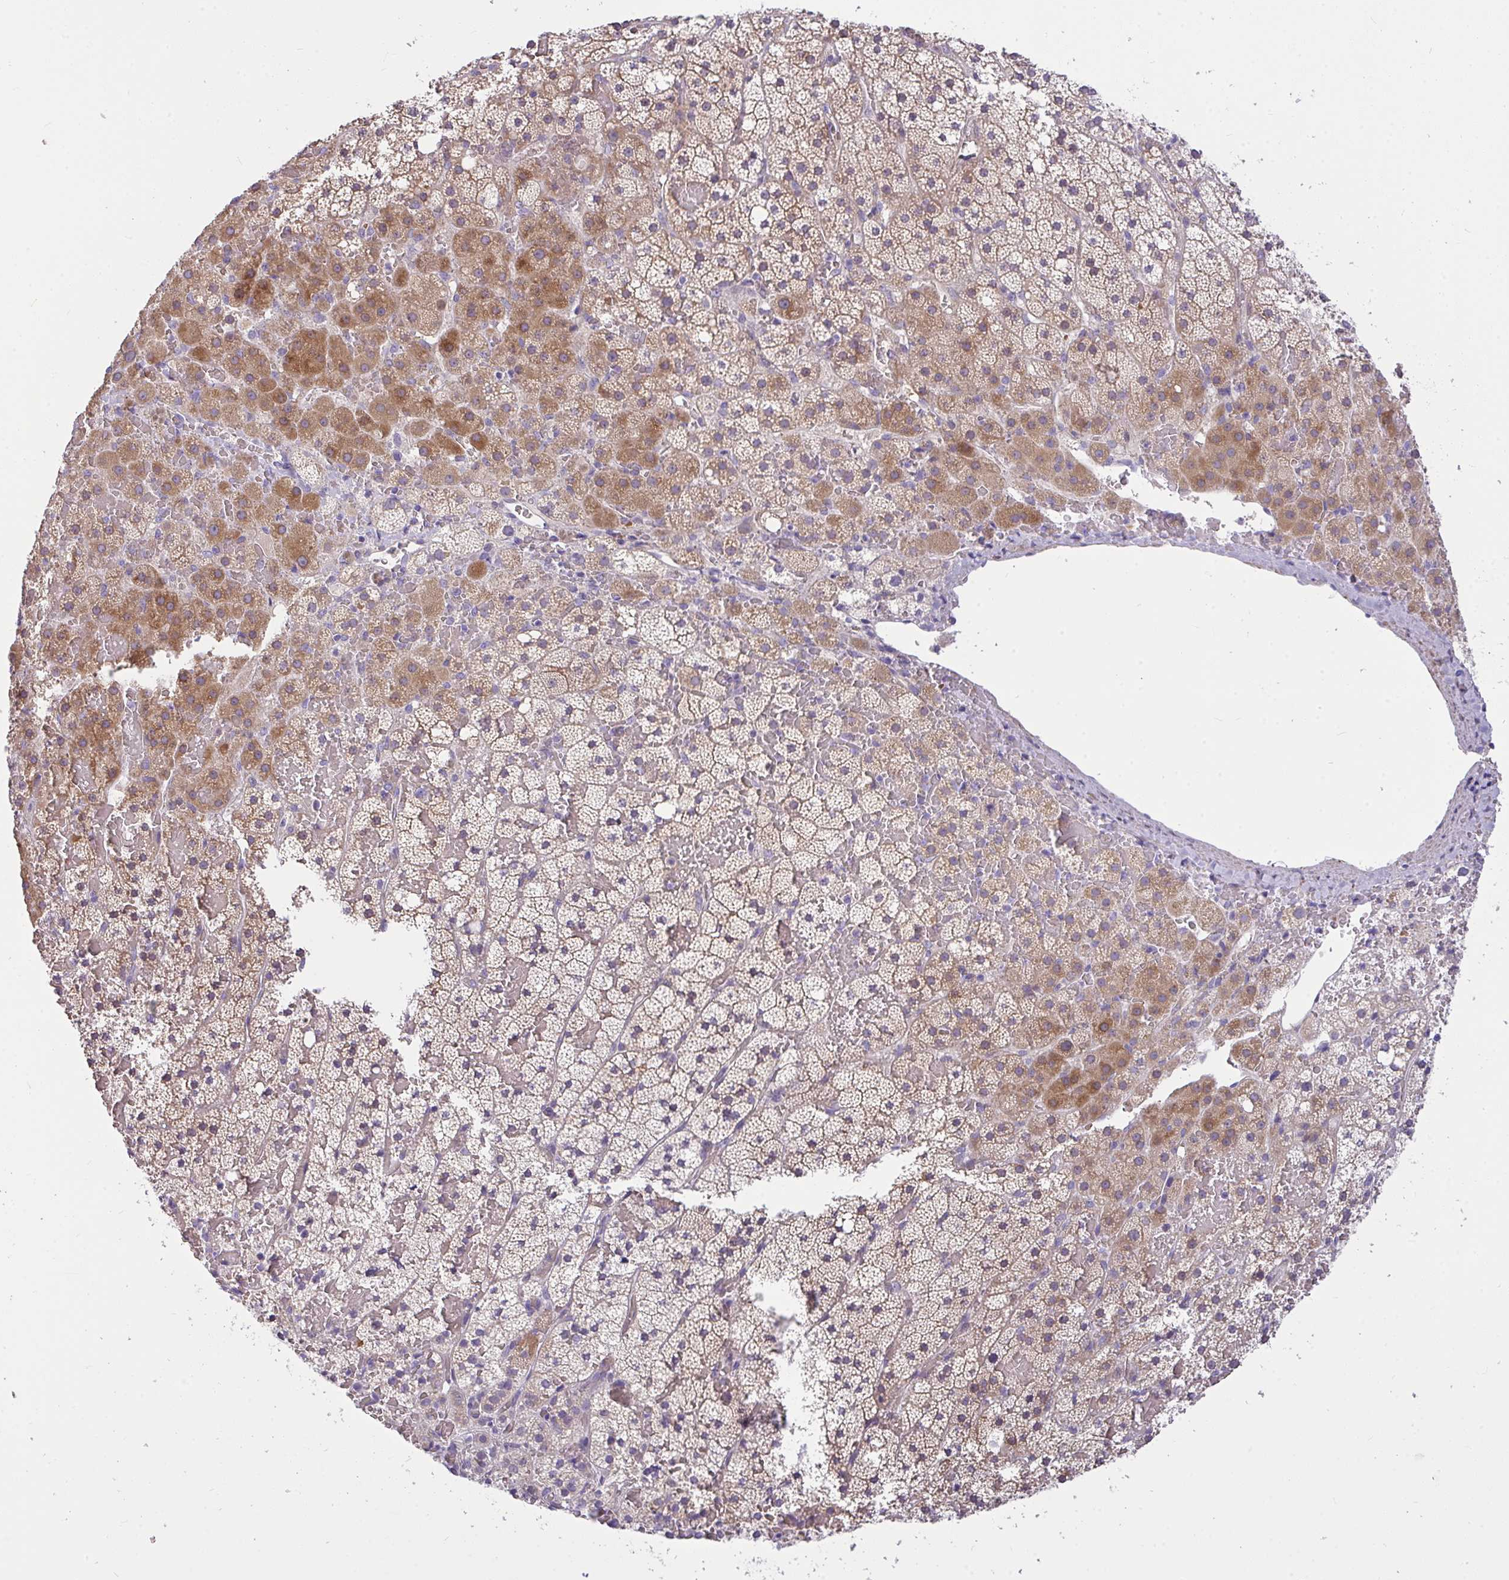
{"staining": {"intensity": "moderate", "quantity": "25%-75%", "location": "cytoplasmic/membranous"}, "tissue": "adrenal gland", "cell_type": "Glandular cells", "image_type": "normal", "snomed": [{"axis": "morphology", "description": "Normal tissue, NOS"}, {"axis": "topography", "description": "Adrenal gland"}], "caption": "Adrenal gland stained with DAB (3,3'-diaminobenzidine) immunohistochemistry reveals medium levels of moderate cytoplasmic/membranous expression in approximately 25%-75% of glandular cells.", "gene": "MOCS1", "patient": {"sex": "male", "age": 53}}